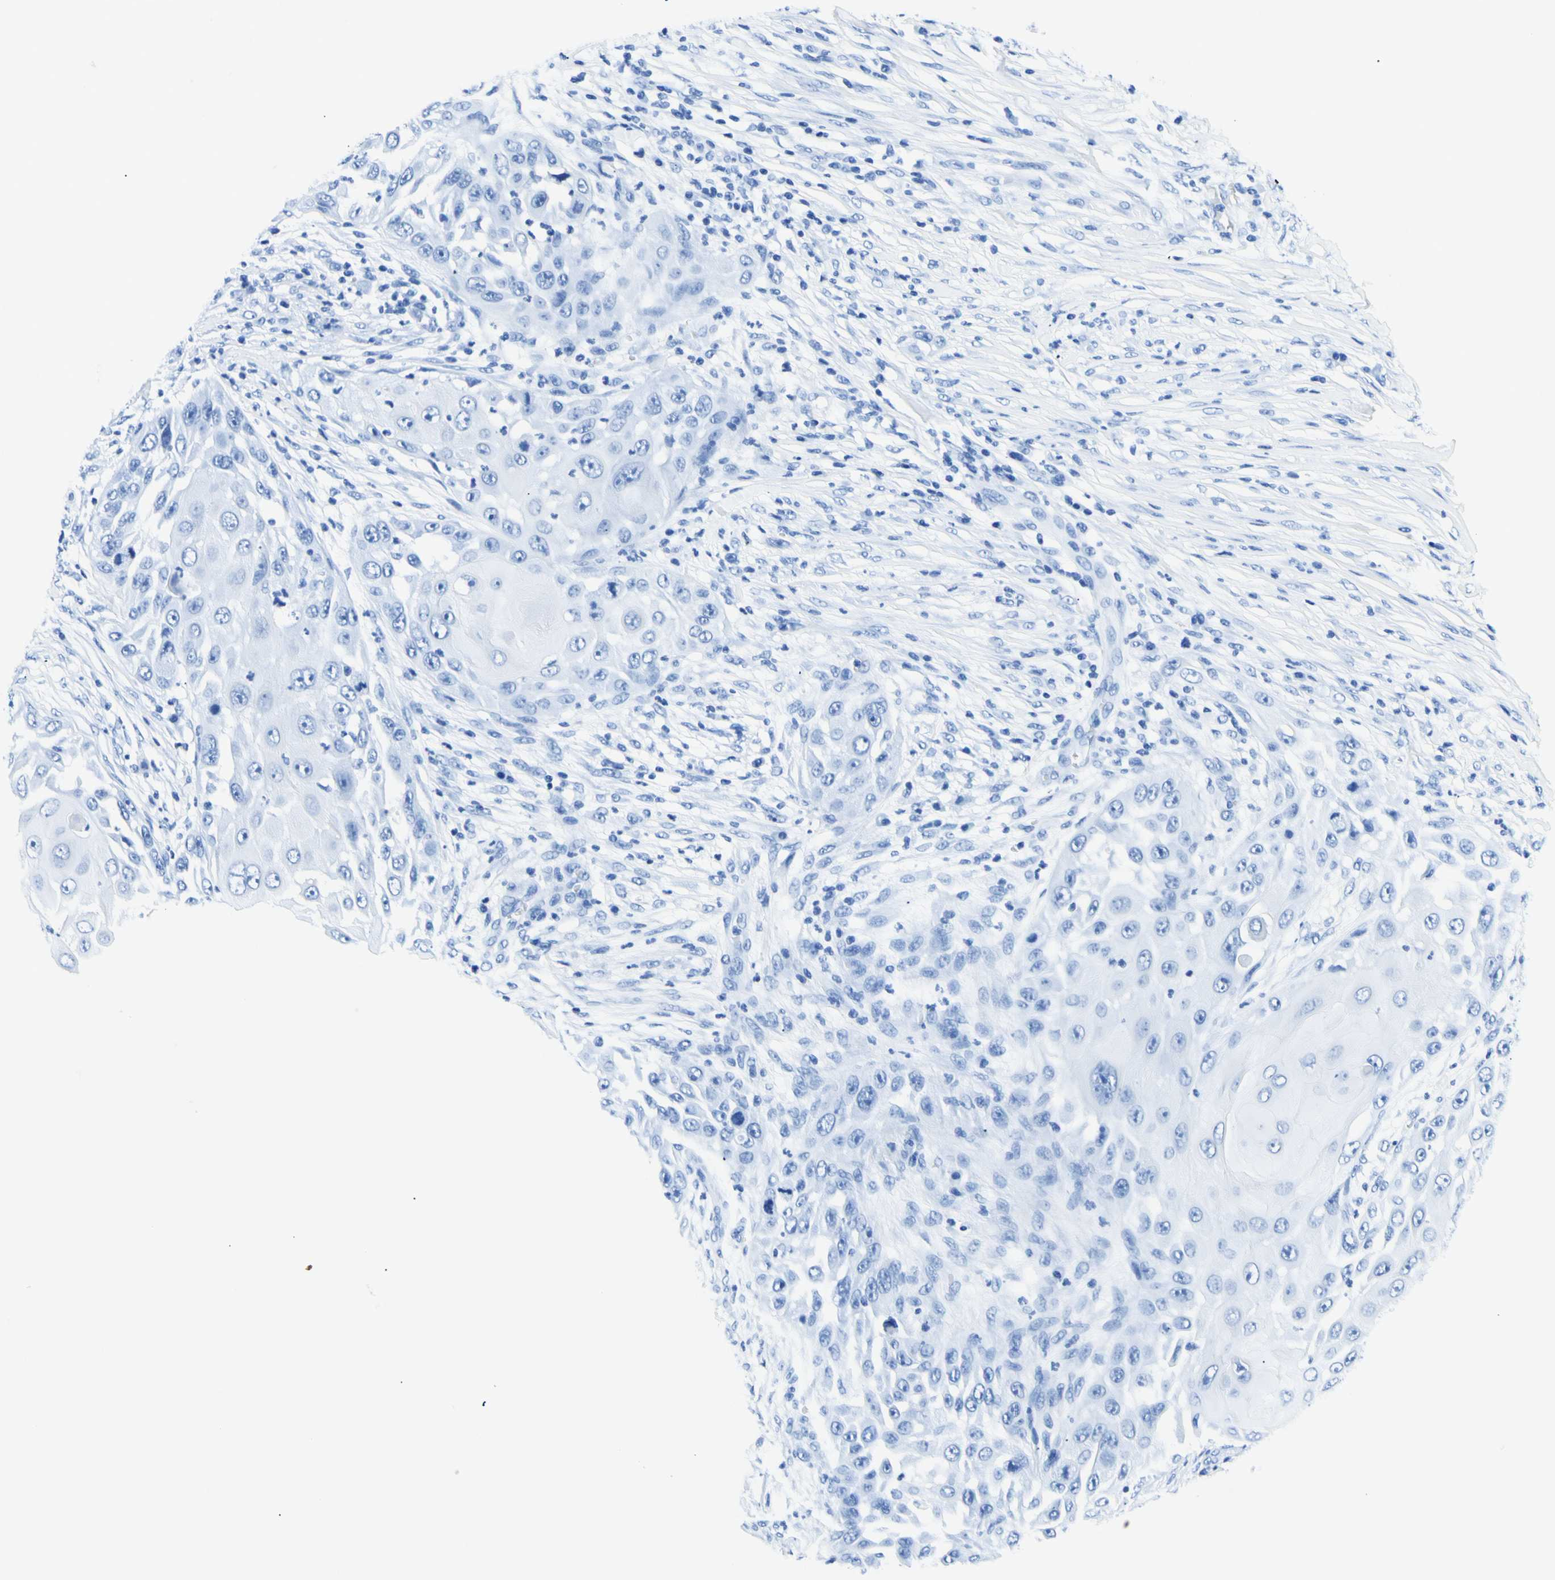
{"staining": {"intensity": "negative", "quantity": "none", "location": "none"}, "tissue": "skin cancer", "cell_type": "Tumor cells", "image_type": "cancer", "snomed": [{"axis": "morphology", "description": "Squamous cell carcinoma, NOS"}, {"axis": "topography", "description": "Skin"}], "caption": "Micrograph shows no significant protein expression in tumor cells of squamous cell carcinoma (skin).", "gene": "MYH2", "patient": {"sex": "female", "age": 44}}